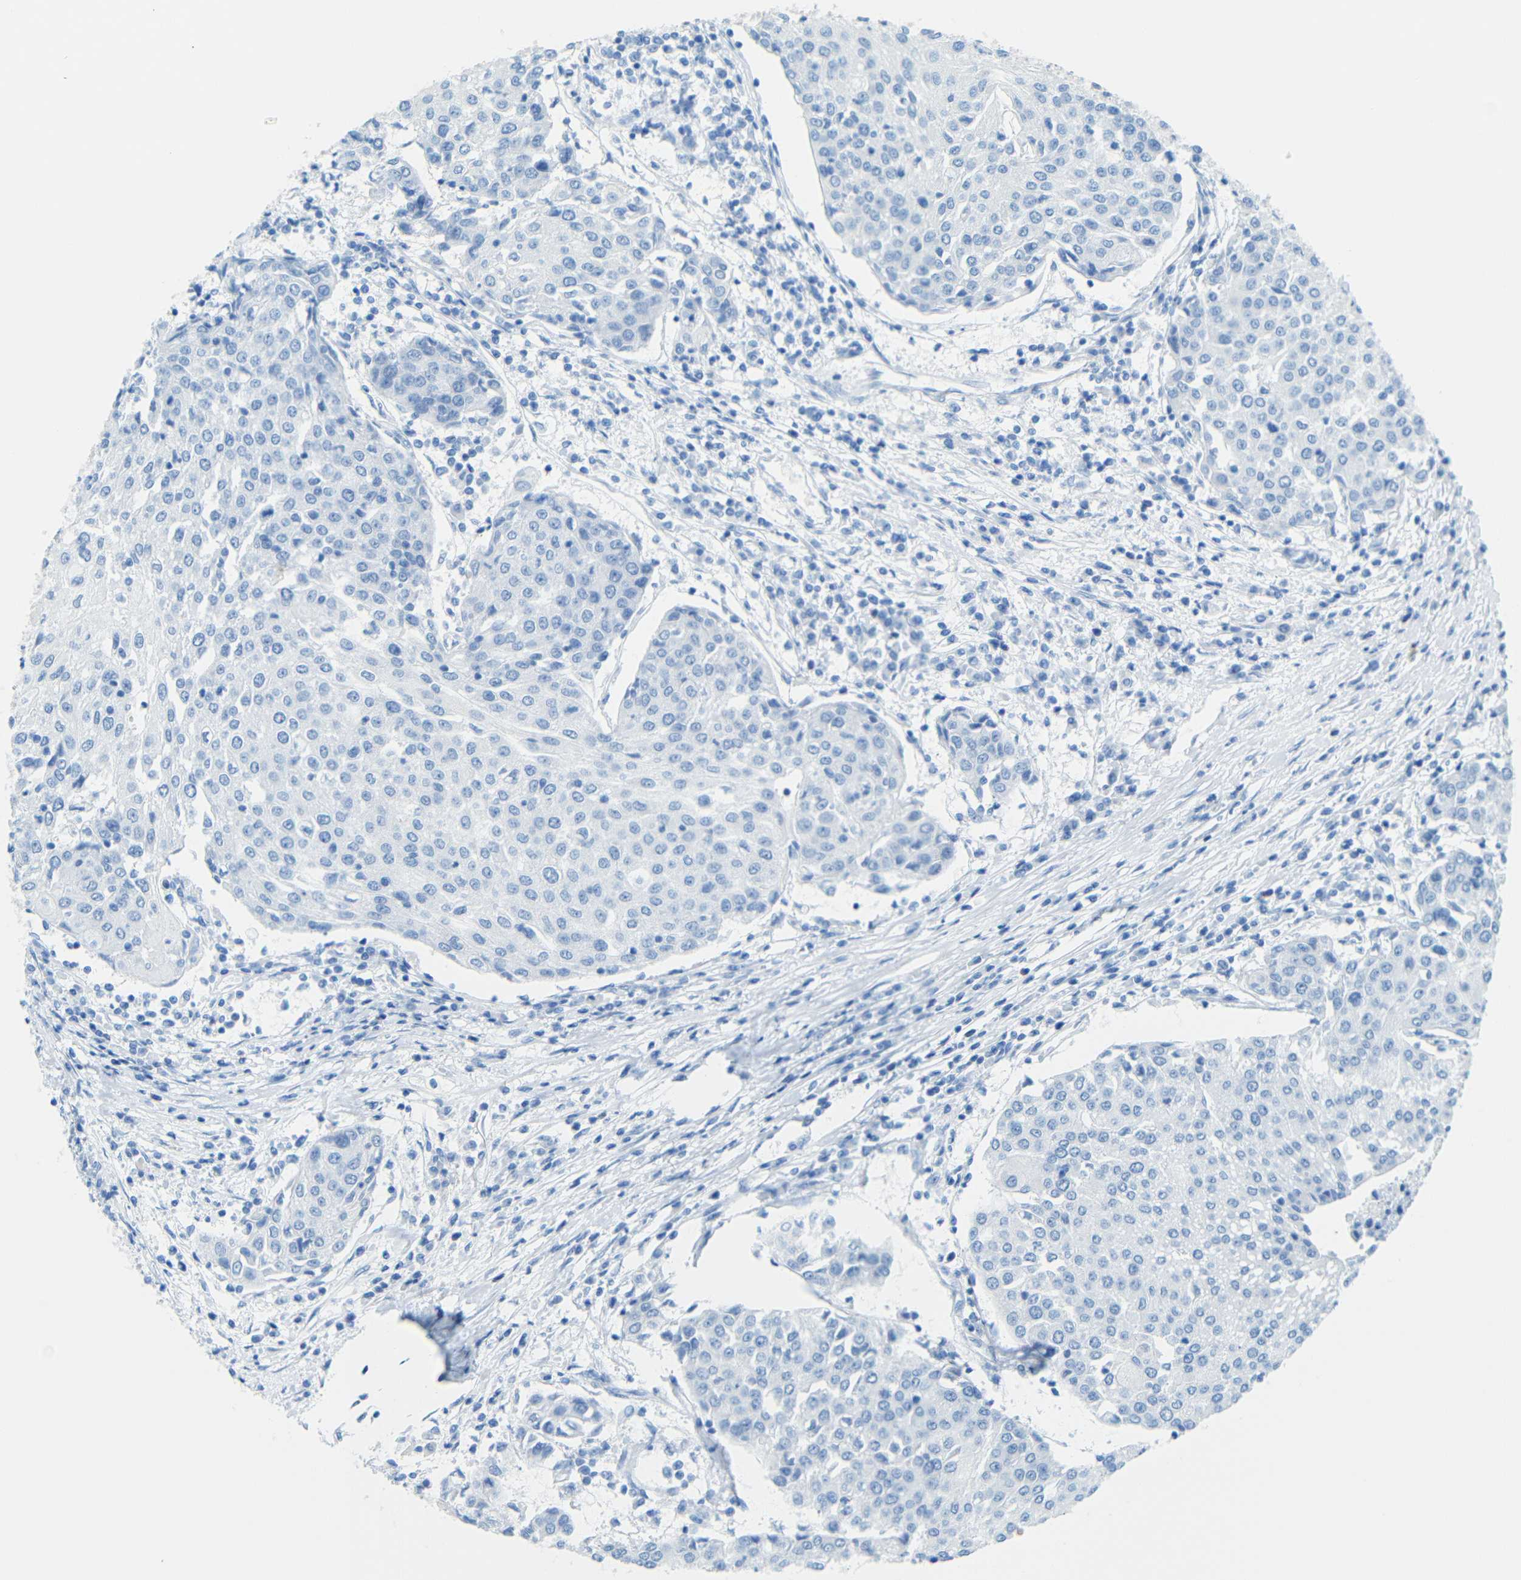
{"staining": {"intensity": "negative", "quantity": "none", "location": "none"}, "tissue": "urothelial cancer", "cell_type": "Tumor cells", "image_type": "cancer", "snomed": [{"axis": "morphology", "description": "Urothelial carcinoma, High grade"}, {"axis": "topography", "description": "Urinary bladder"}], "caption": "IHC micrograph of neoplastic tissue: urothelial cancer stained with DAB exhibits no significant protein staining in tumor cells. (Brightfield microscopy of DAB (3,3'-diaminobenzidine) immunohistochemistry at high magnification).", "gene": "TUBB4B", "patient": {"sex": "female", "age": 85}}